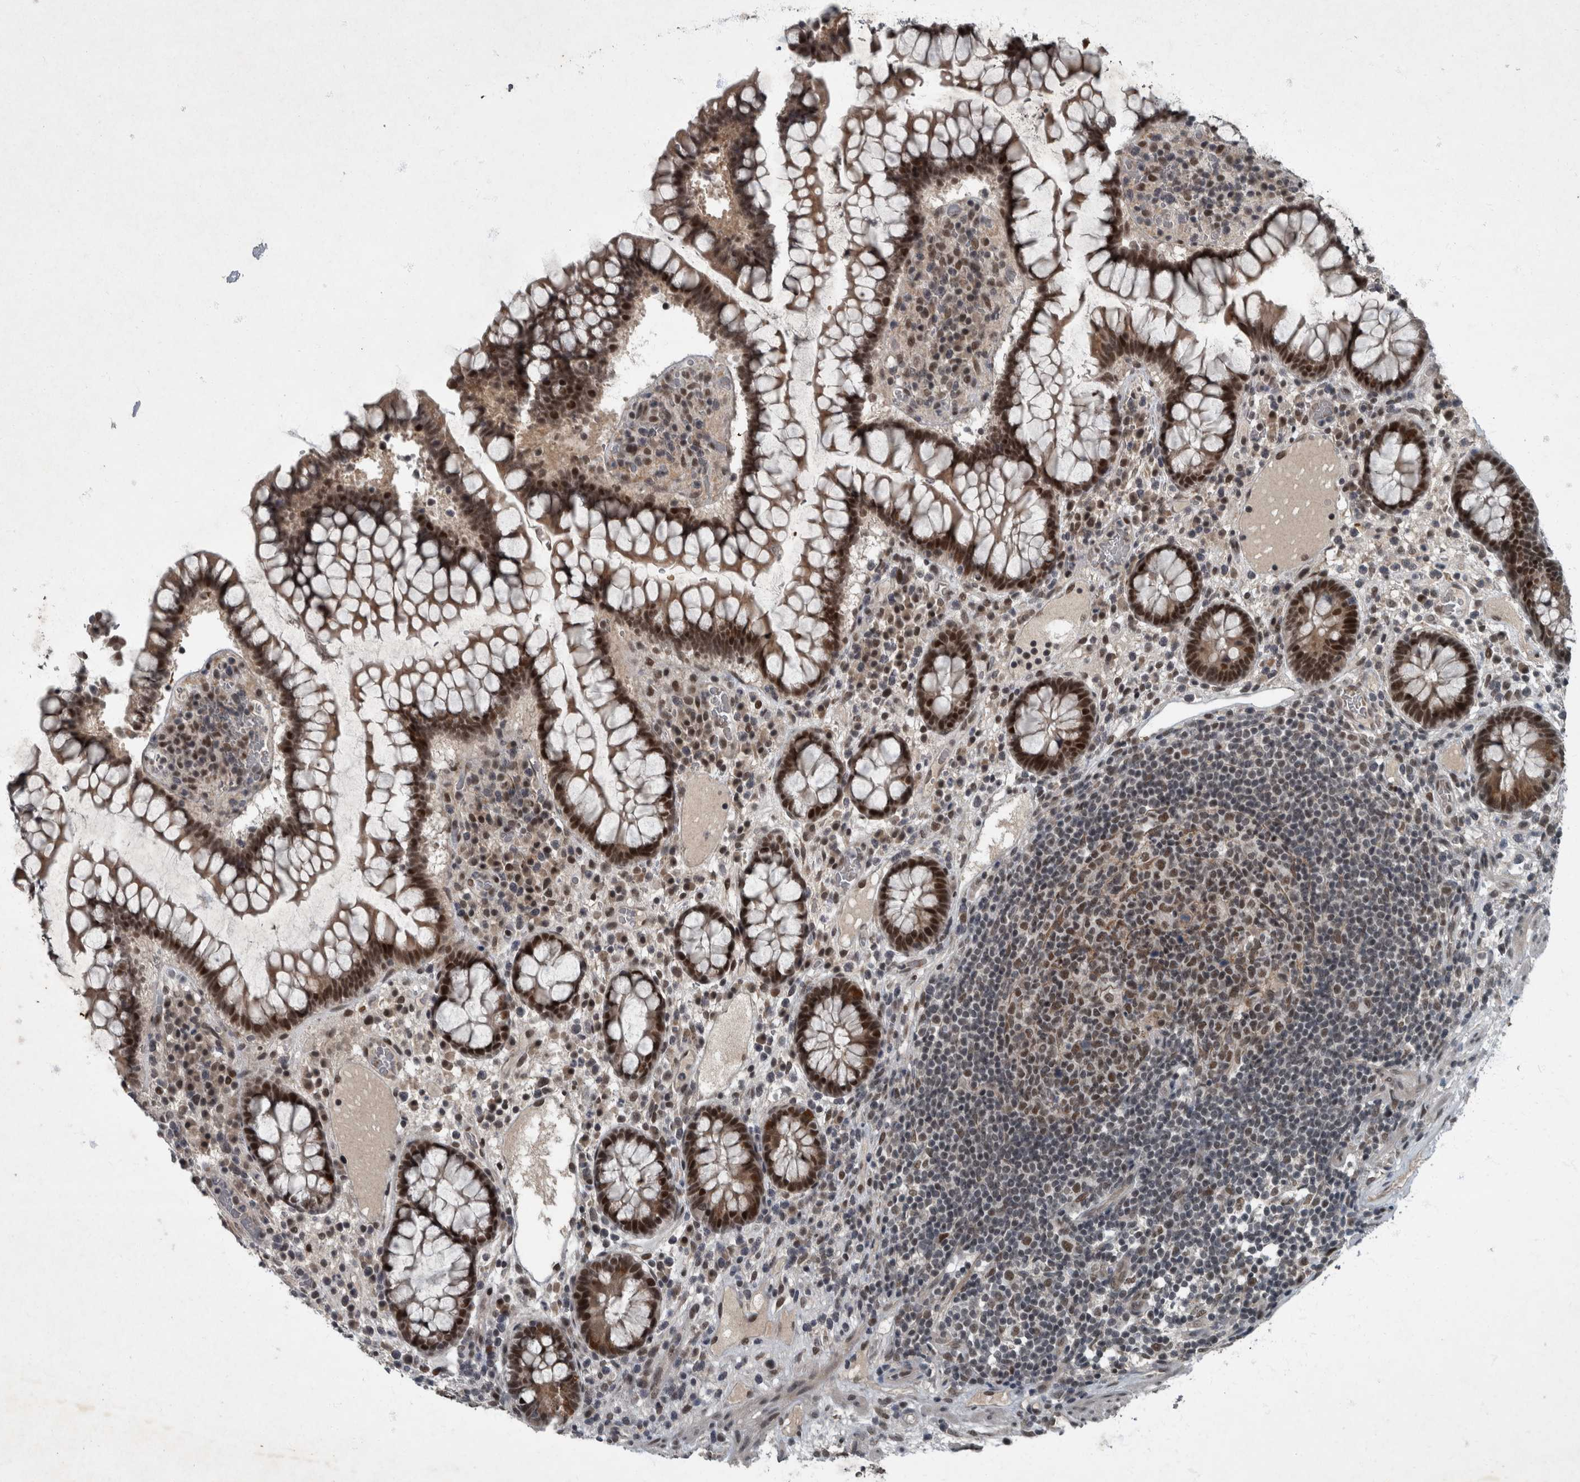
{"staining": {"intensity": "moderate", "quantity": "25%-75%", "location": "nuclear"}, "tissue": "colon", "cell_type": "Endothelial cells", "image_type": "normal", "snomed": [{"axis": "morphology", "description": "Normal tissue, NOS"}, {"axis": "topography", "description": "Colon"}], "caption": "A brown stain labels moderate nuclear staining of a protein in endothelial cells of benign human colon.", "gene": "WDR33", "patient": {"sex": "female", "age": 79}}